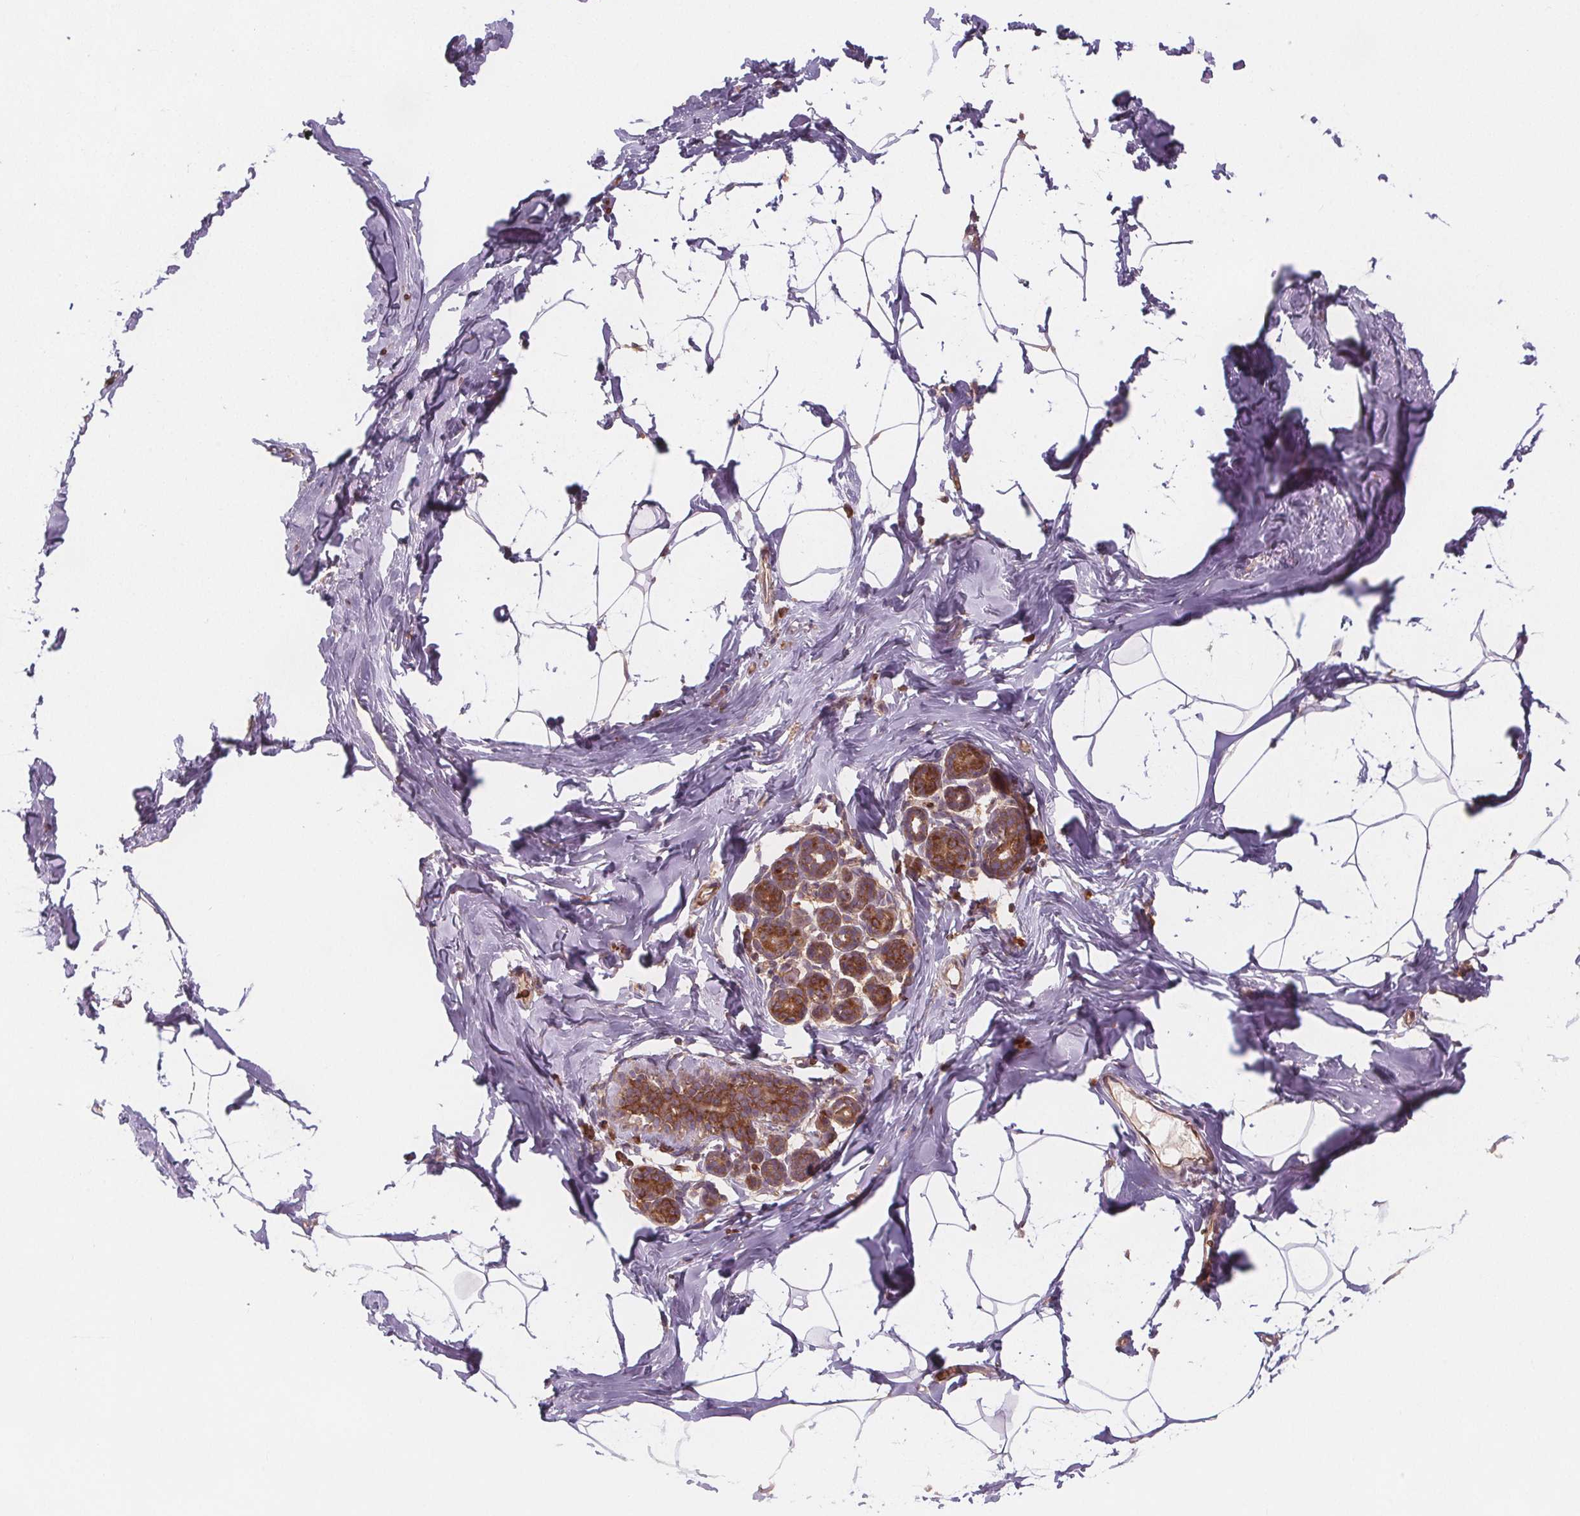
{"staining": {"intensity": "negative", "quantity": "none", "location": "none"}, "tissue": "breast", "cell_type": "Adipocytes", "image_type": "normal", "snomed": [{"axis": "morphology", "description": "Normal tissue, NOS"}, {"axis": "topography", "description": "Breast"}], "caption": "High magnification brightfield microscopy of benign breast stained with DAB (brown) and counterstained with hematoxylin (blue): adipocytes show no significant staining.", "gene": "EIF3D", "patient": {"sex": "female", "age": 32}}